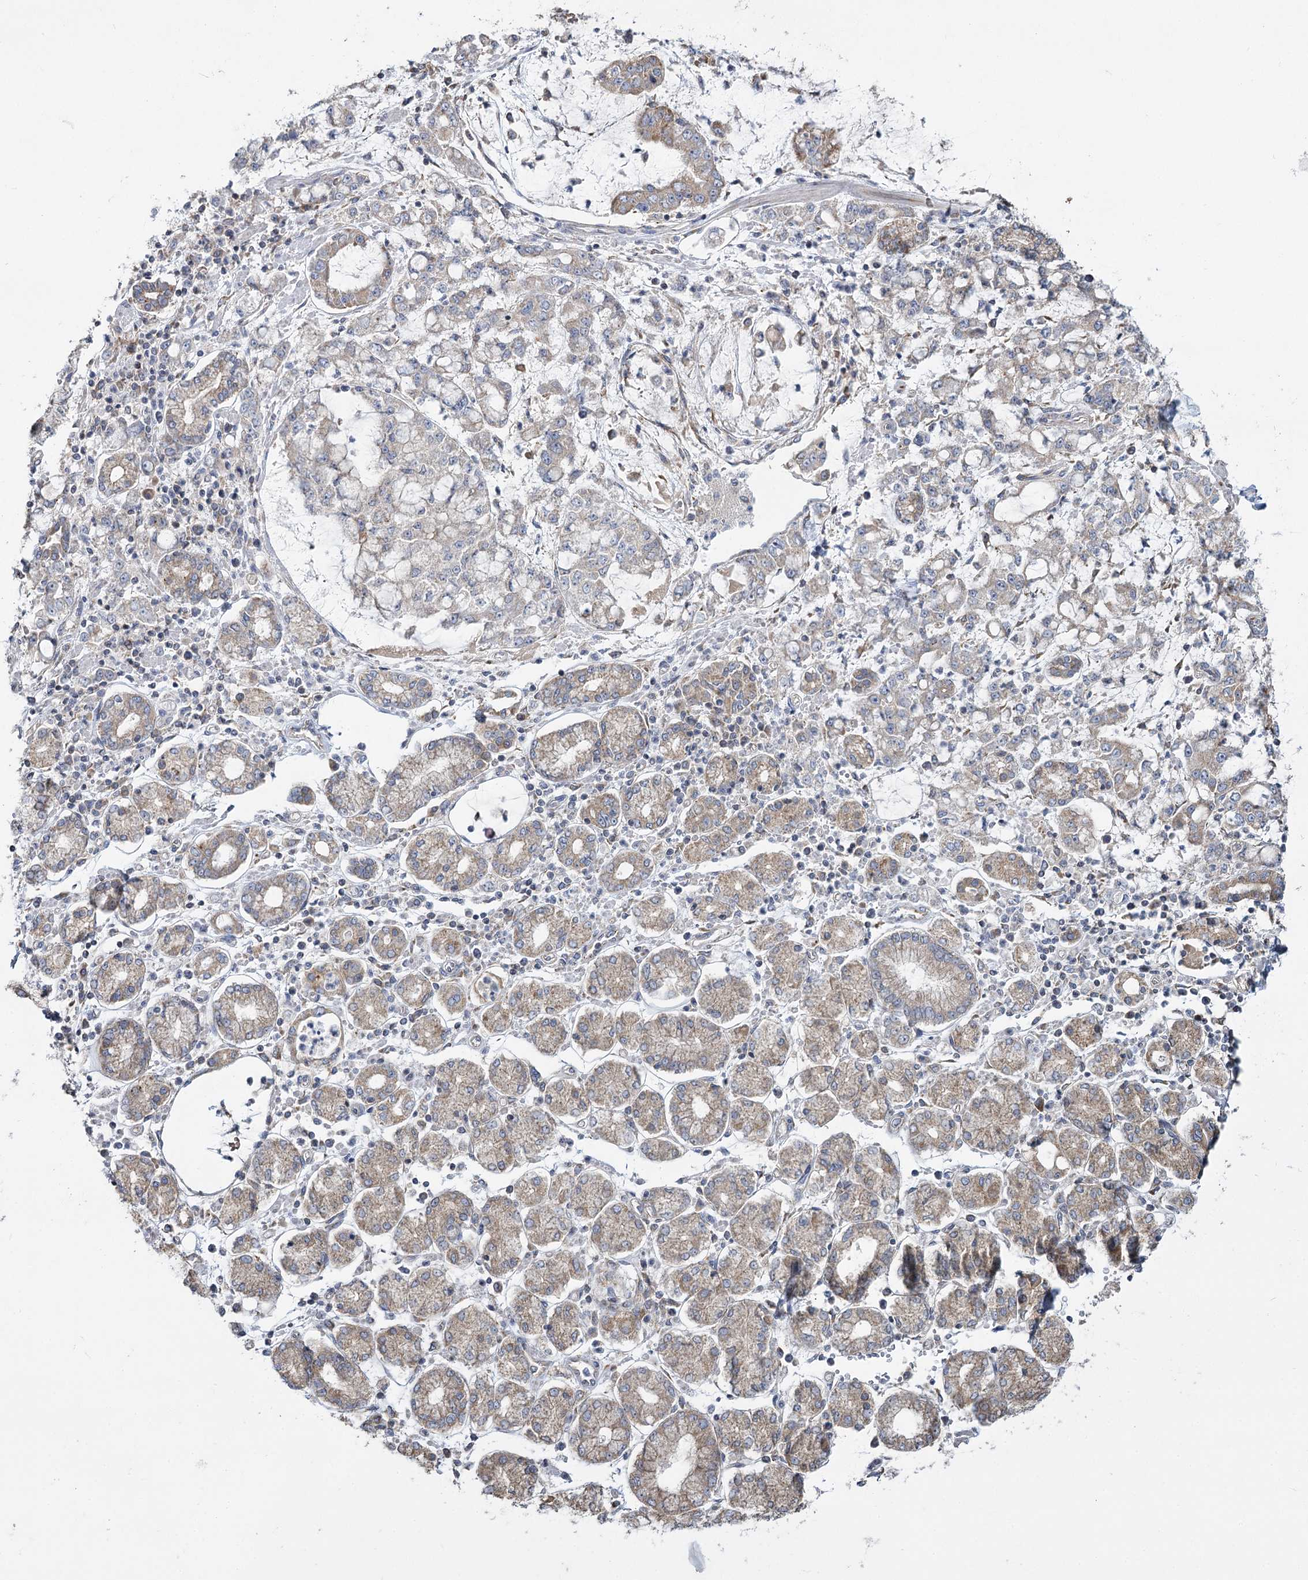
{"staining": {"intensity": "weak", "quantity": "25%-75%", "location": "cytoplasmic/membranous"}, "tissue": "stomach cancer", "cell_type": "Tumor cells", "image_type": "cancer", "snomed": [{"axis": "morphology", "description": "Adenocarcinoma, NOS"}, {"axis": "topography", "description": "Stomach"}], "caption": "This image displays immunohistochemistry staining of stomach cancer, with low weak cytoplasmic/membranous staining in approximately 25%-75% of tumor cells.", "gene": "ACOX2", "patient": {"sex": "male", "age": 76}}